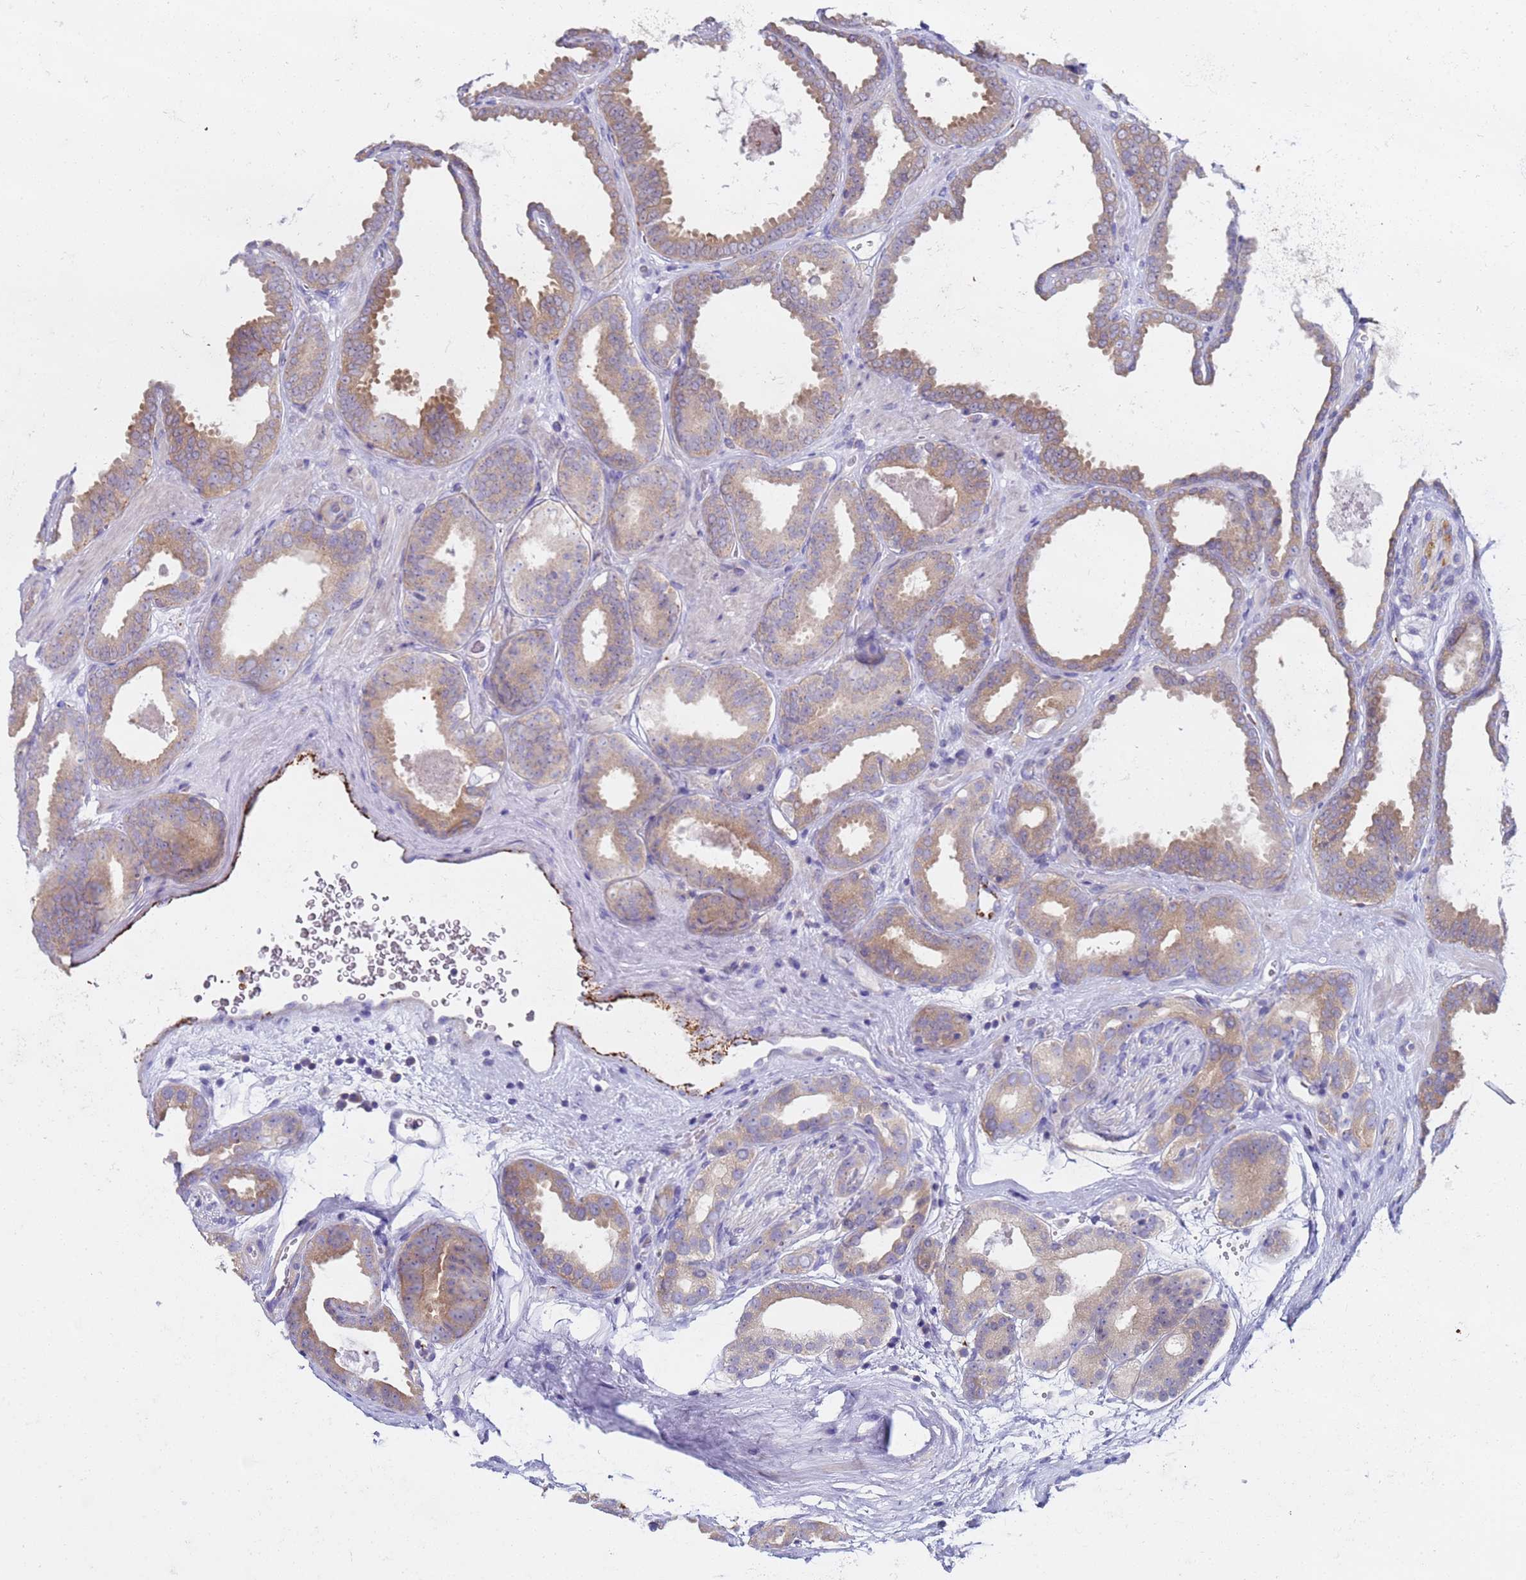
{"staining": {"intensity": "weak", "quantity": ">75%", "location": "cytoplasmic/membranous"}, "tissue": "prostate cancer", "cell_type": "Tumor cells", "image_type": "cancer", "snomed": [{"axis": "morphology", "description": "Adenocarcinoma, High grade"}, {"axis": "topography", "description": "Prostate"}], "caption": "High-power microscopy captured an immunohistochemistry photomicrograph of prostate high-grade adenocarcinoma, revealing weak cytoplasmic/membranous staining in approximately >75% of tumor cells. (DAB (3,3'-diaminobenzidine) IHC, brown staining for protein, blue staining for nuclei).", "gene": "CAPN7", "patient": {"sex": "male", "age": 72}}